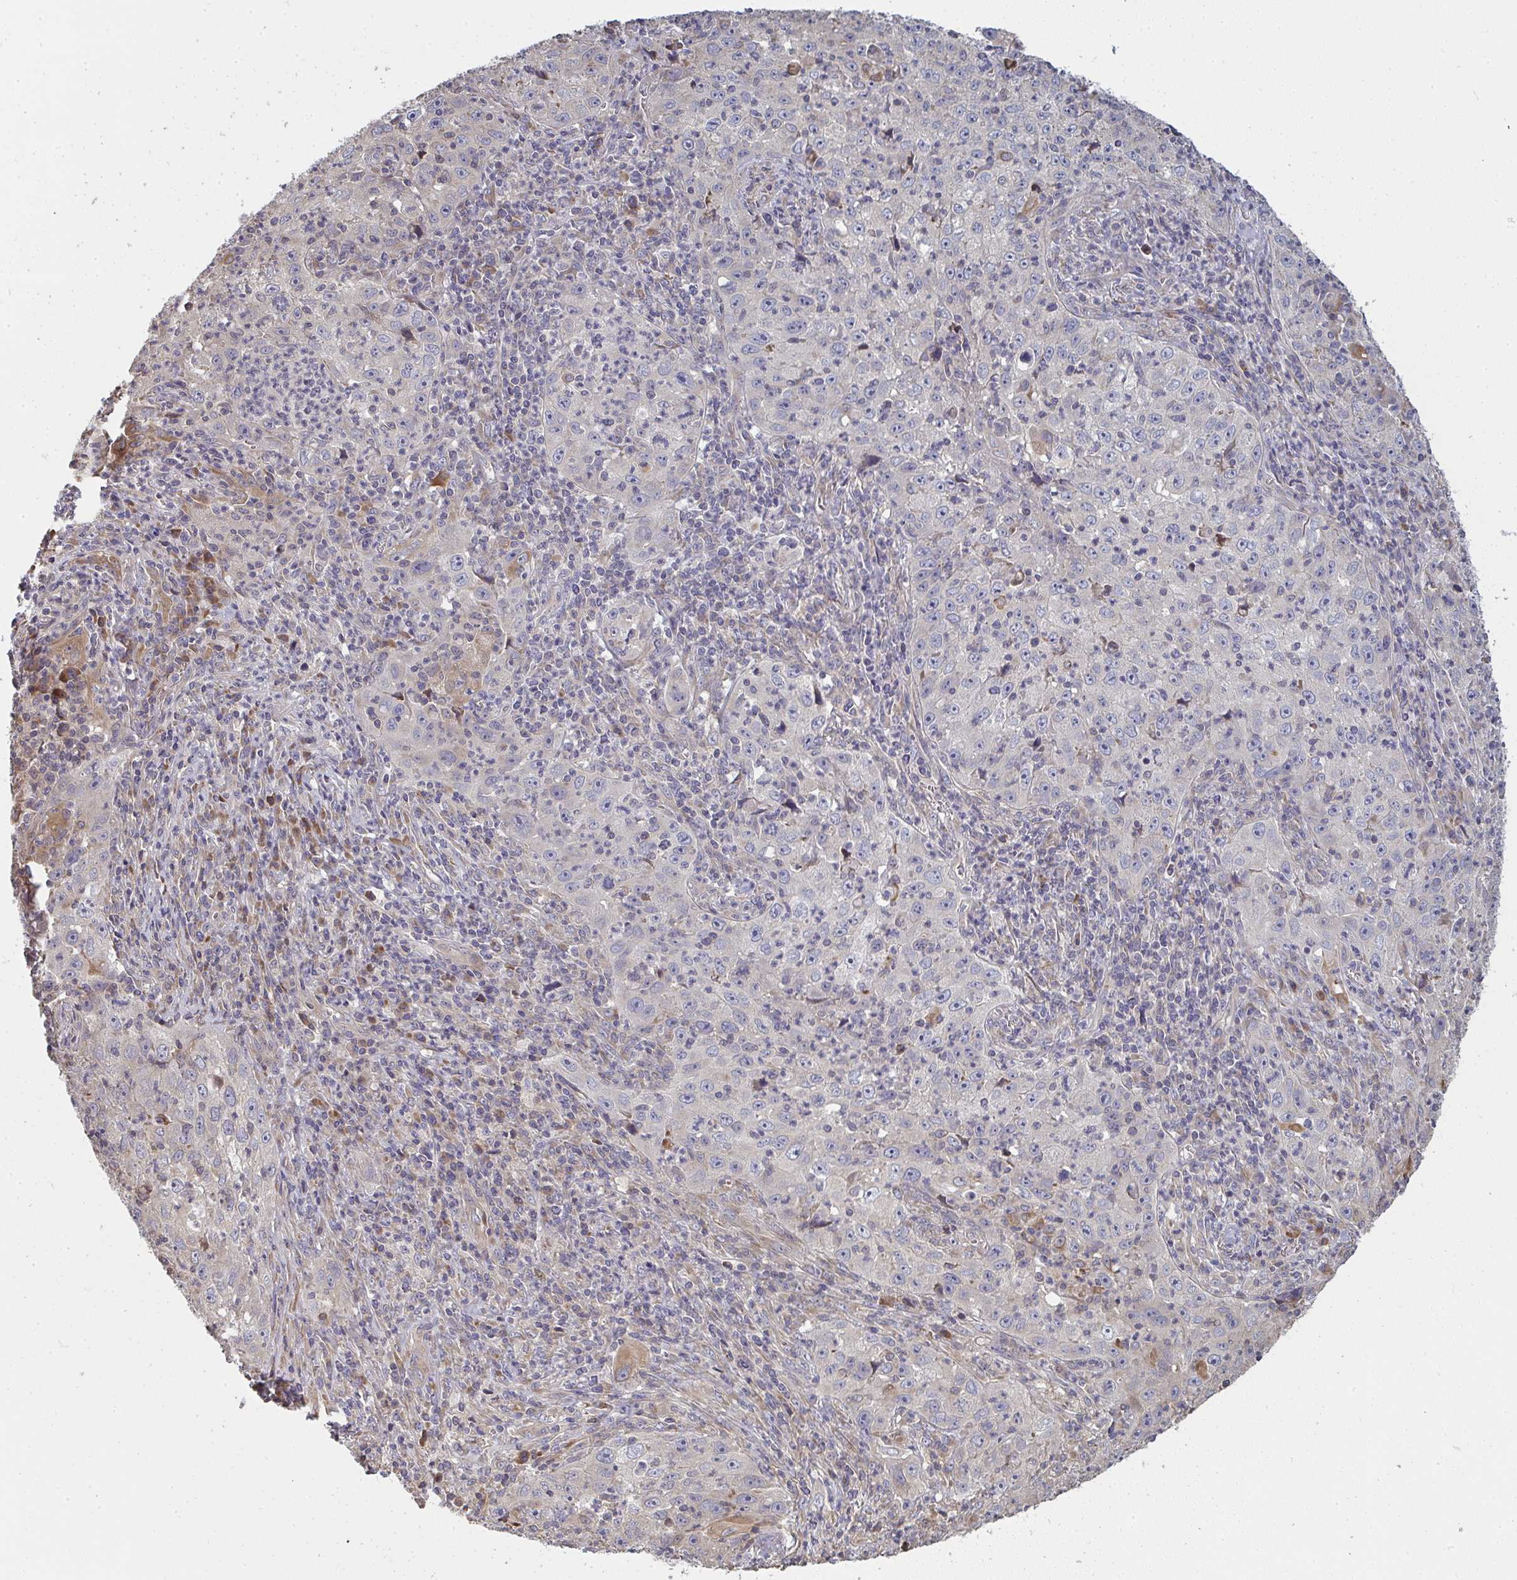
{"staining": {"intensity": "negative", "quantity": "none", "location": "none"}, "tissue": "lung cancer", "cell_type": "Tumor cells", "image_type": "cancer", "snomed": [{"axis": "morphology", "description": "Squamous cell carcinoma, NOS"}, {"axis": "topography", "description": "Lung"}], "caption": "This histopathology image is of lung cancer (squamous cell carcinoma) stained with immunohistochemistry to label a protein in brown with the nuclei are counter-stained blue. There is no positivity in tumor cells.", "gene": "ZFYVE28", "patient": {"sex": "male", "age": 71}}